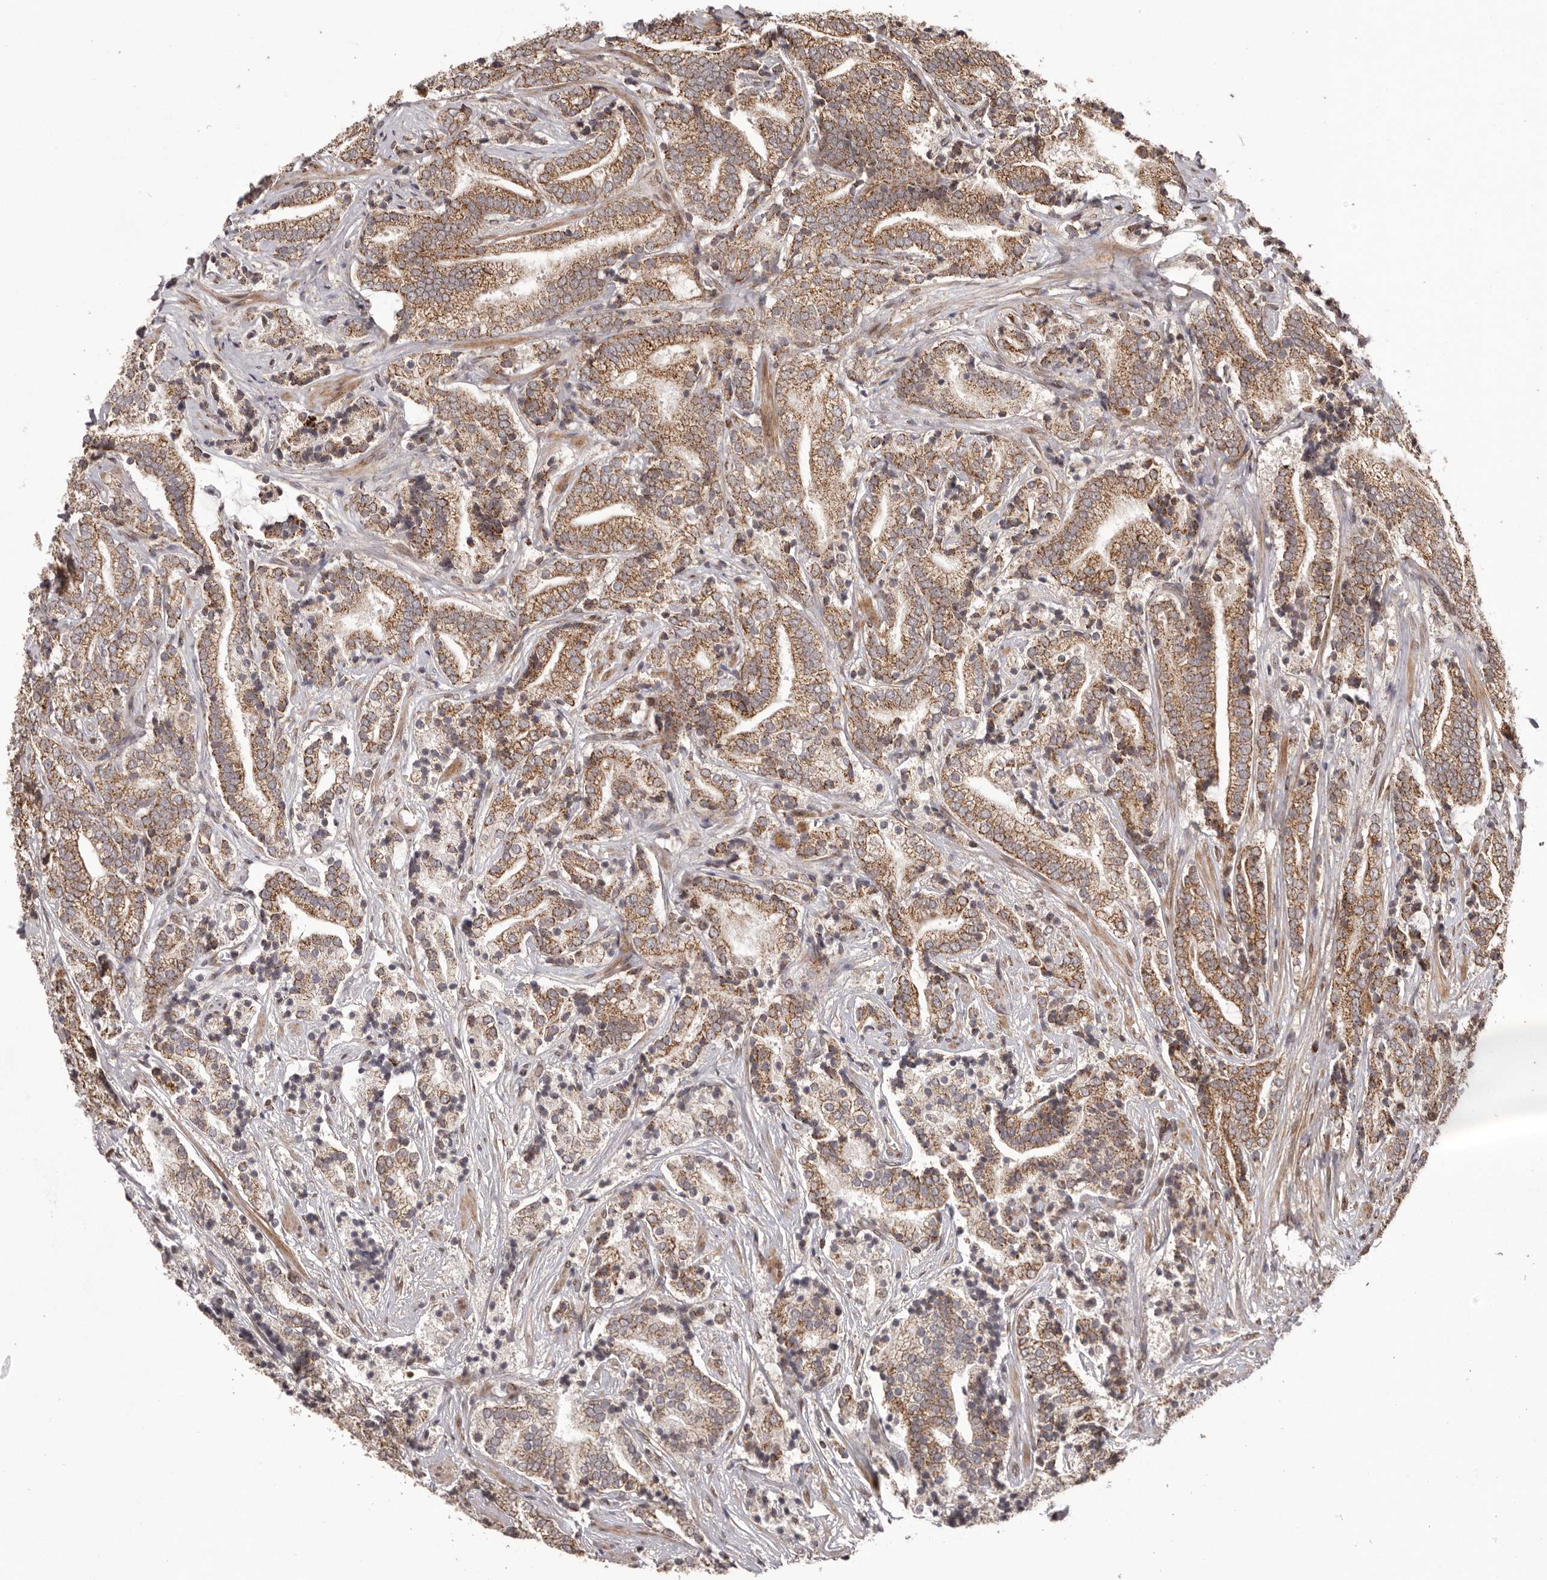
{"staining": {"intensity": "moderate", "quantity": ">75%", "location": "cytoplasmic/membranous"}, "tissue": "prostate cancer", "cell_type": "Tumor cells", "image_type": "cancer", "snomed": [{"axis": "morphology", "description": "Adenocarcinoma, High grade"}, {"axis": "topography", "description": "Prostate"}], "caption": "Tumor cells reveal medium levels of moderate cytoplasmic/membranous staining in about >75% of cells in prostate cancer.", "gene": "CHRM2", "patient": {"sex": "male", "age": 57}}